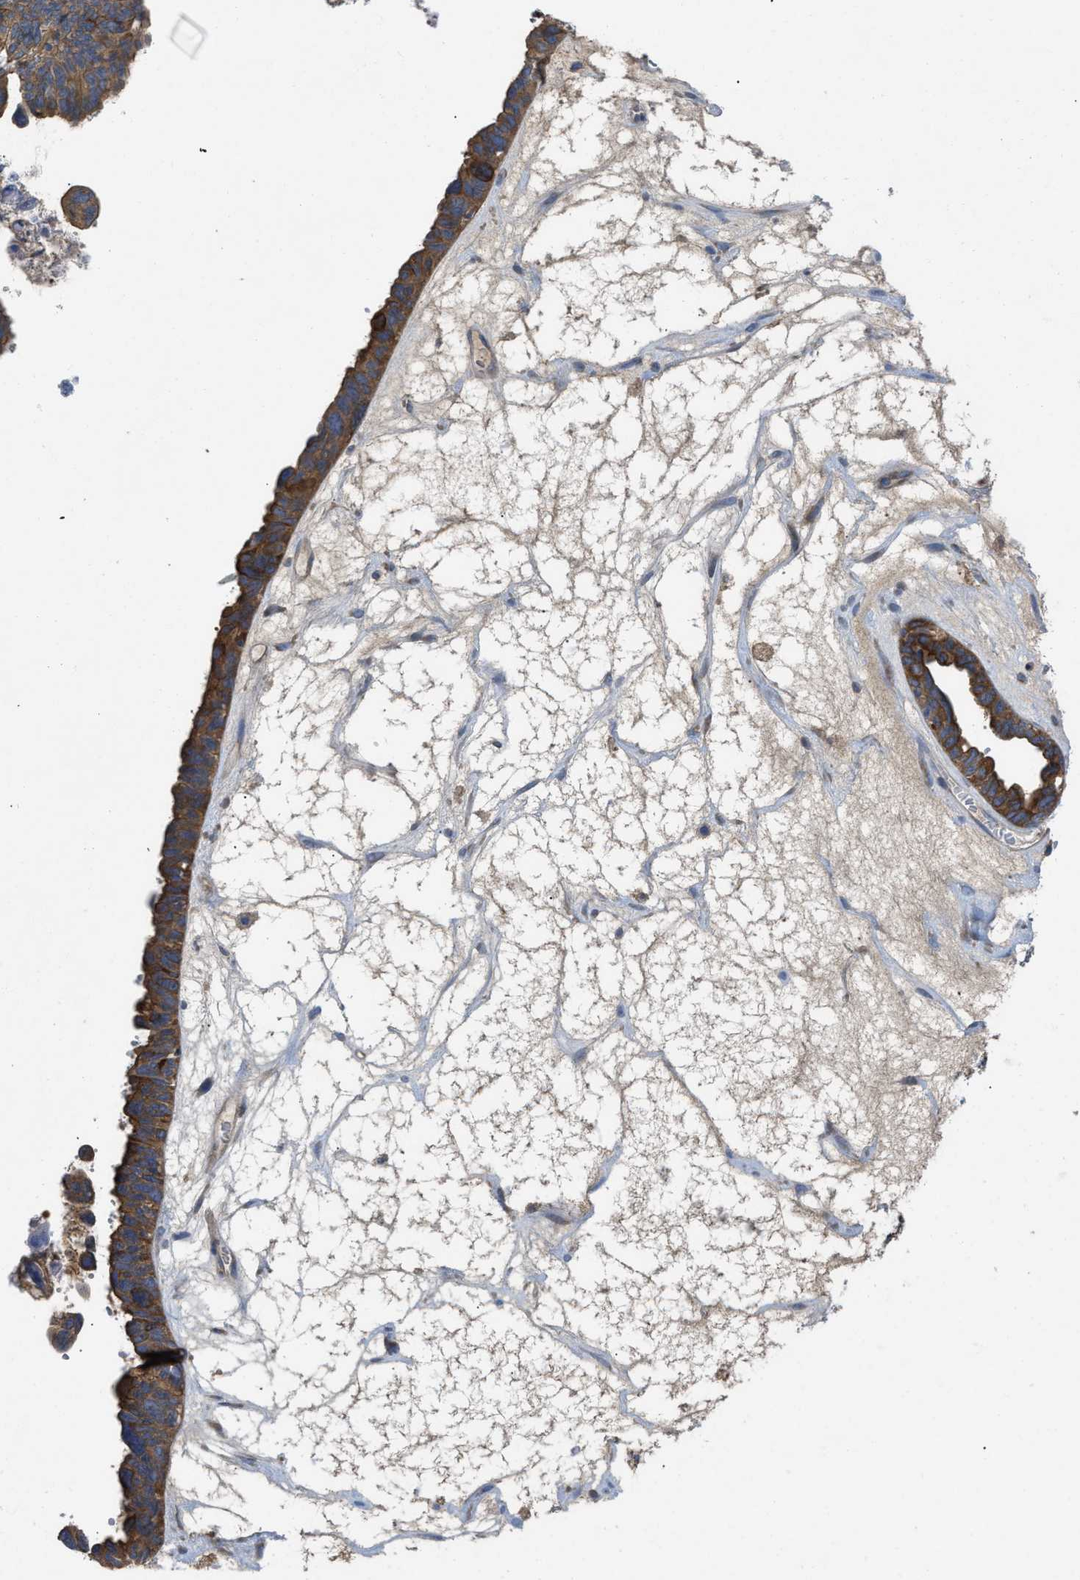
{"staining": {"intensity": "moderate", "quantity": ">75%", "location": "cytoplasmic/membranous"}, "tissue": "ovarian cancer", "cell_type": "Tumor cells", "image_type": "cancer", "snomed": [{"axis": "morphology", "description": "Cystadenocarcinoma, serous, NOS"}, {"axis": "topography", "description": "Ovary"}], "caption": "Serous cystadenocarcinoma (ovarian) stained for a protein displays moderate cytoplasmic/membranous positivity in tumor cells. The protein is shown in brown color, while the nuclei are stained blue.", "gene": "TMEM131", "patient": {"sex": "female", "age": 79}}